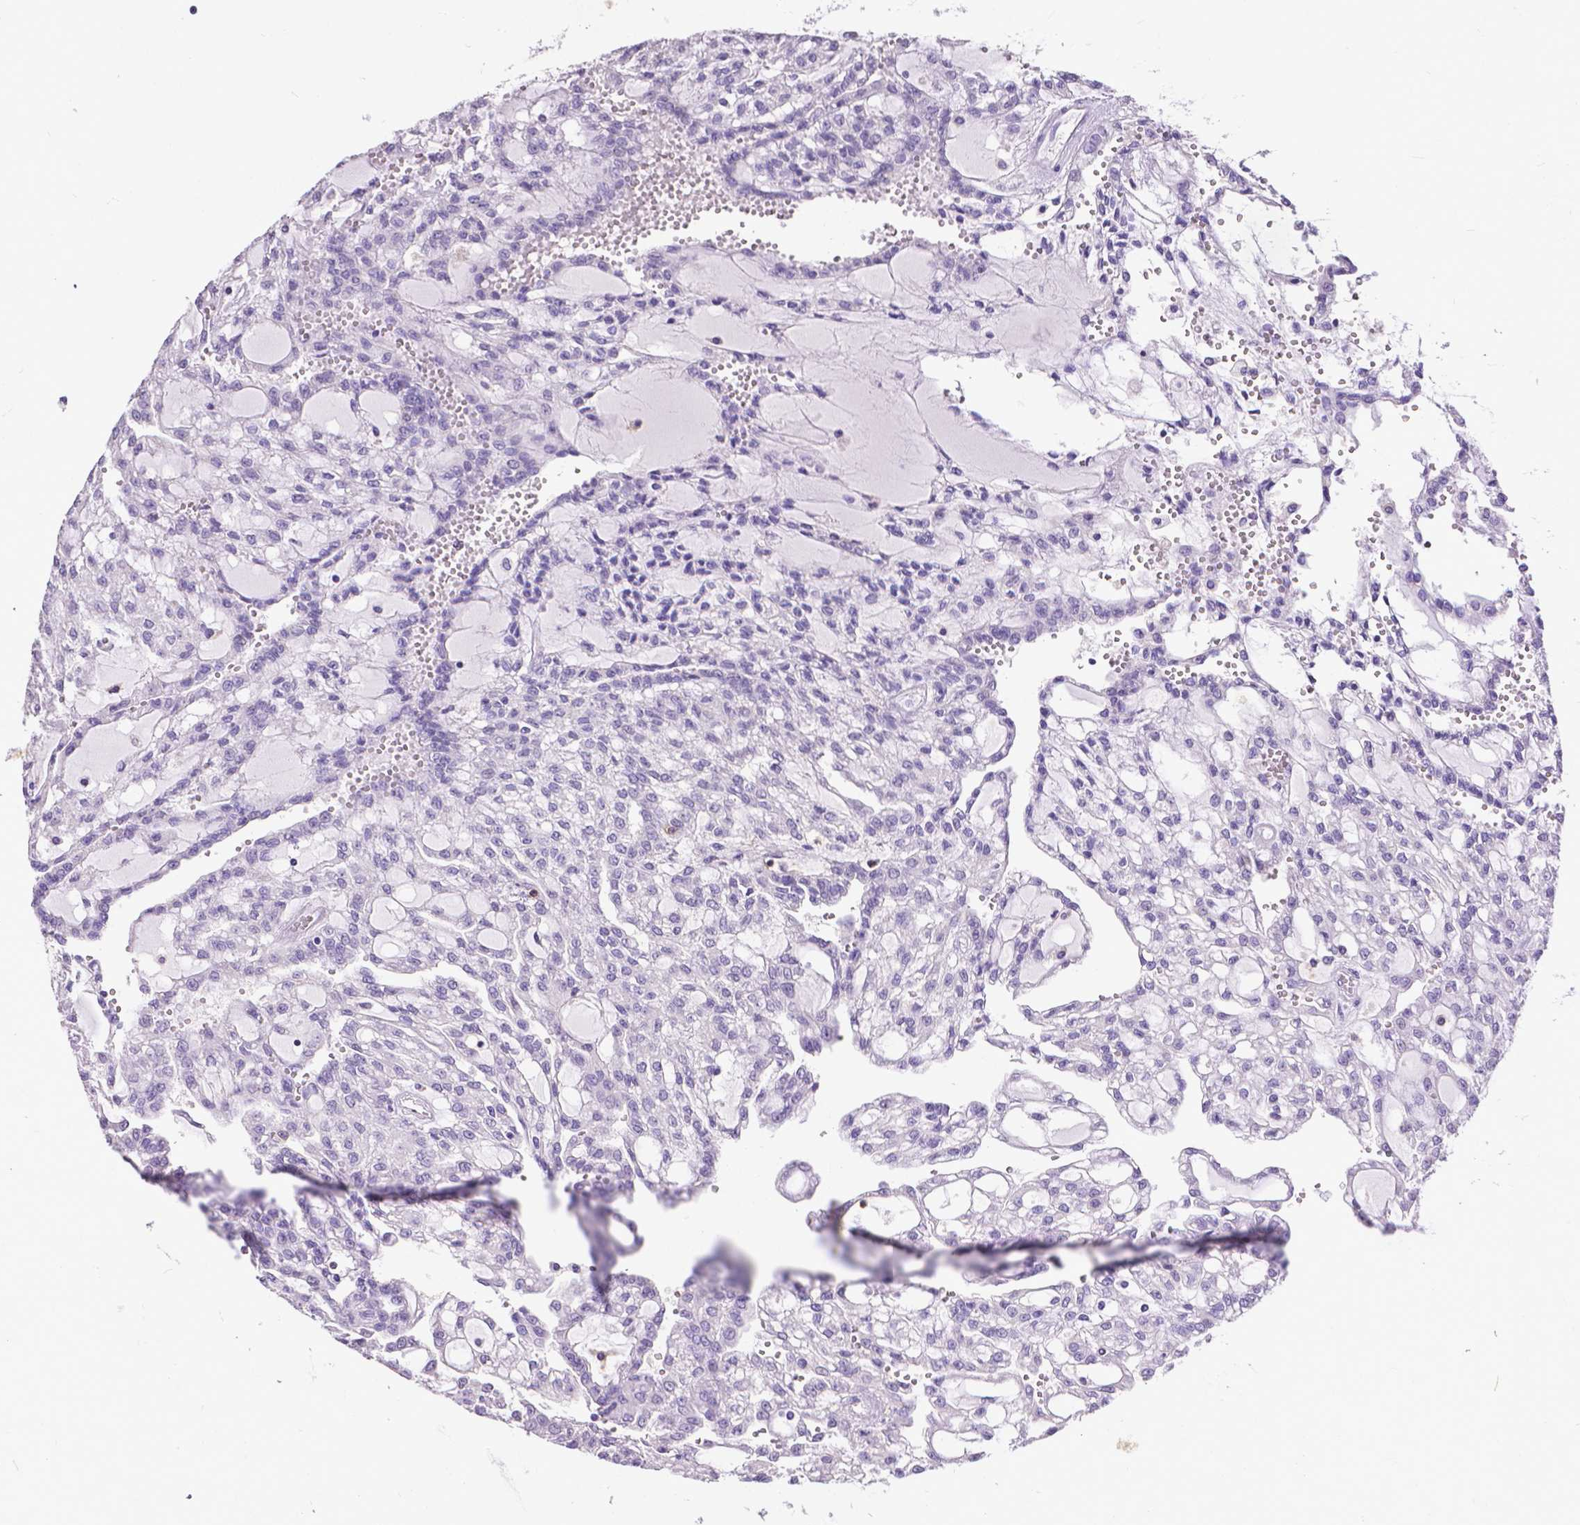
{"staining": {"intensity": "negative", "quantity": "none", "location": "none"}, "tissue": "renal cancer", "cell_type": "Tumor cells", "image_type": "cancer", "snomed": [{"axis": "morphology", "description": "Adenocarcinoma, NOS"}, {"axis": "topography", "description": "Kidney"}], "caption": "Tumor cells are negative for brown protein staining in renal cancer (adenocarcinoma).", "gene": "CD4", "patient": {"sex": "male", "age": 63}}